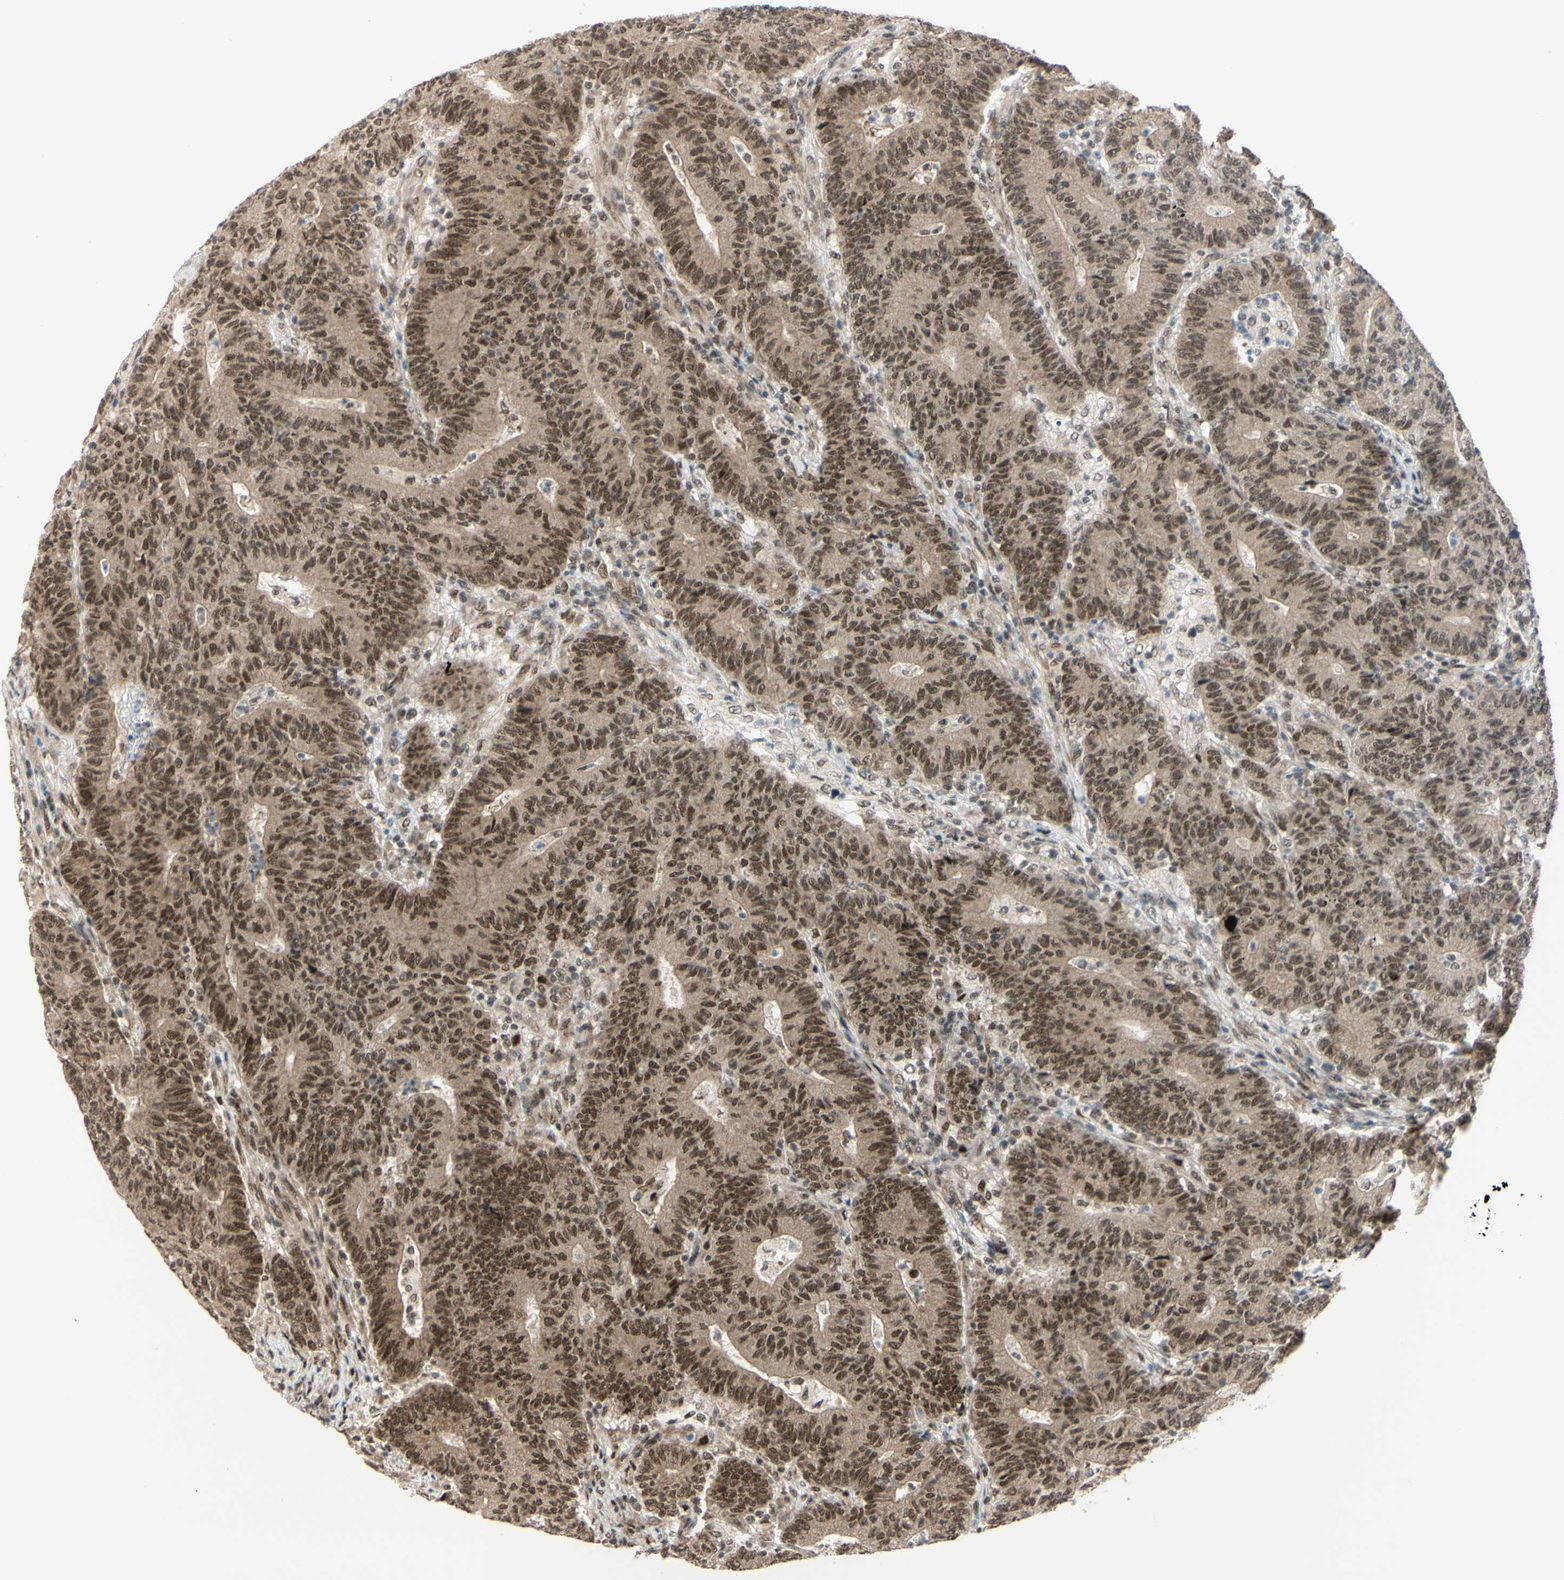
{"staining": {"intensity": "moderate", "quantity": ">75%", "location": "cytoplasmic/membranous,nuclear"}, "tissue": "colorectal cancer", "cell_type": "Tumor cells", "image_type": "cancer", "snomed": [{"axis": "morphology", "description": "Normal tissue, NOS"}, {"axis": "morphology", "description": "Adenocarcinoma, NOS"}, {"axis": "topography", "description": "Colon"}], "caption": "Protein expression analysis of colorectal cancer (adenocarcinoma) exhibits moderate cytoplasmic/membranous and nuclear expression in about >75% of tumor cells.", "gene": "BRMS1", "patient": {"sex": "female", "age": 75}}